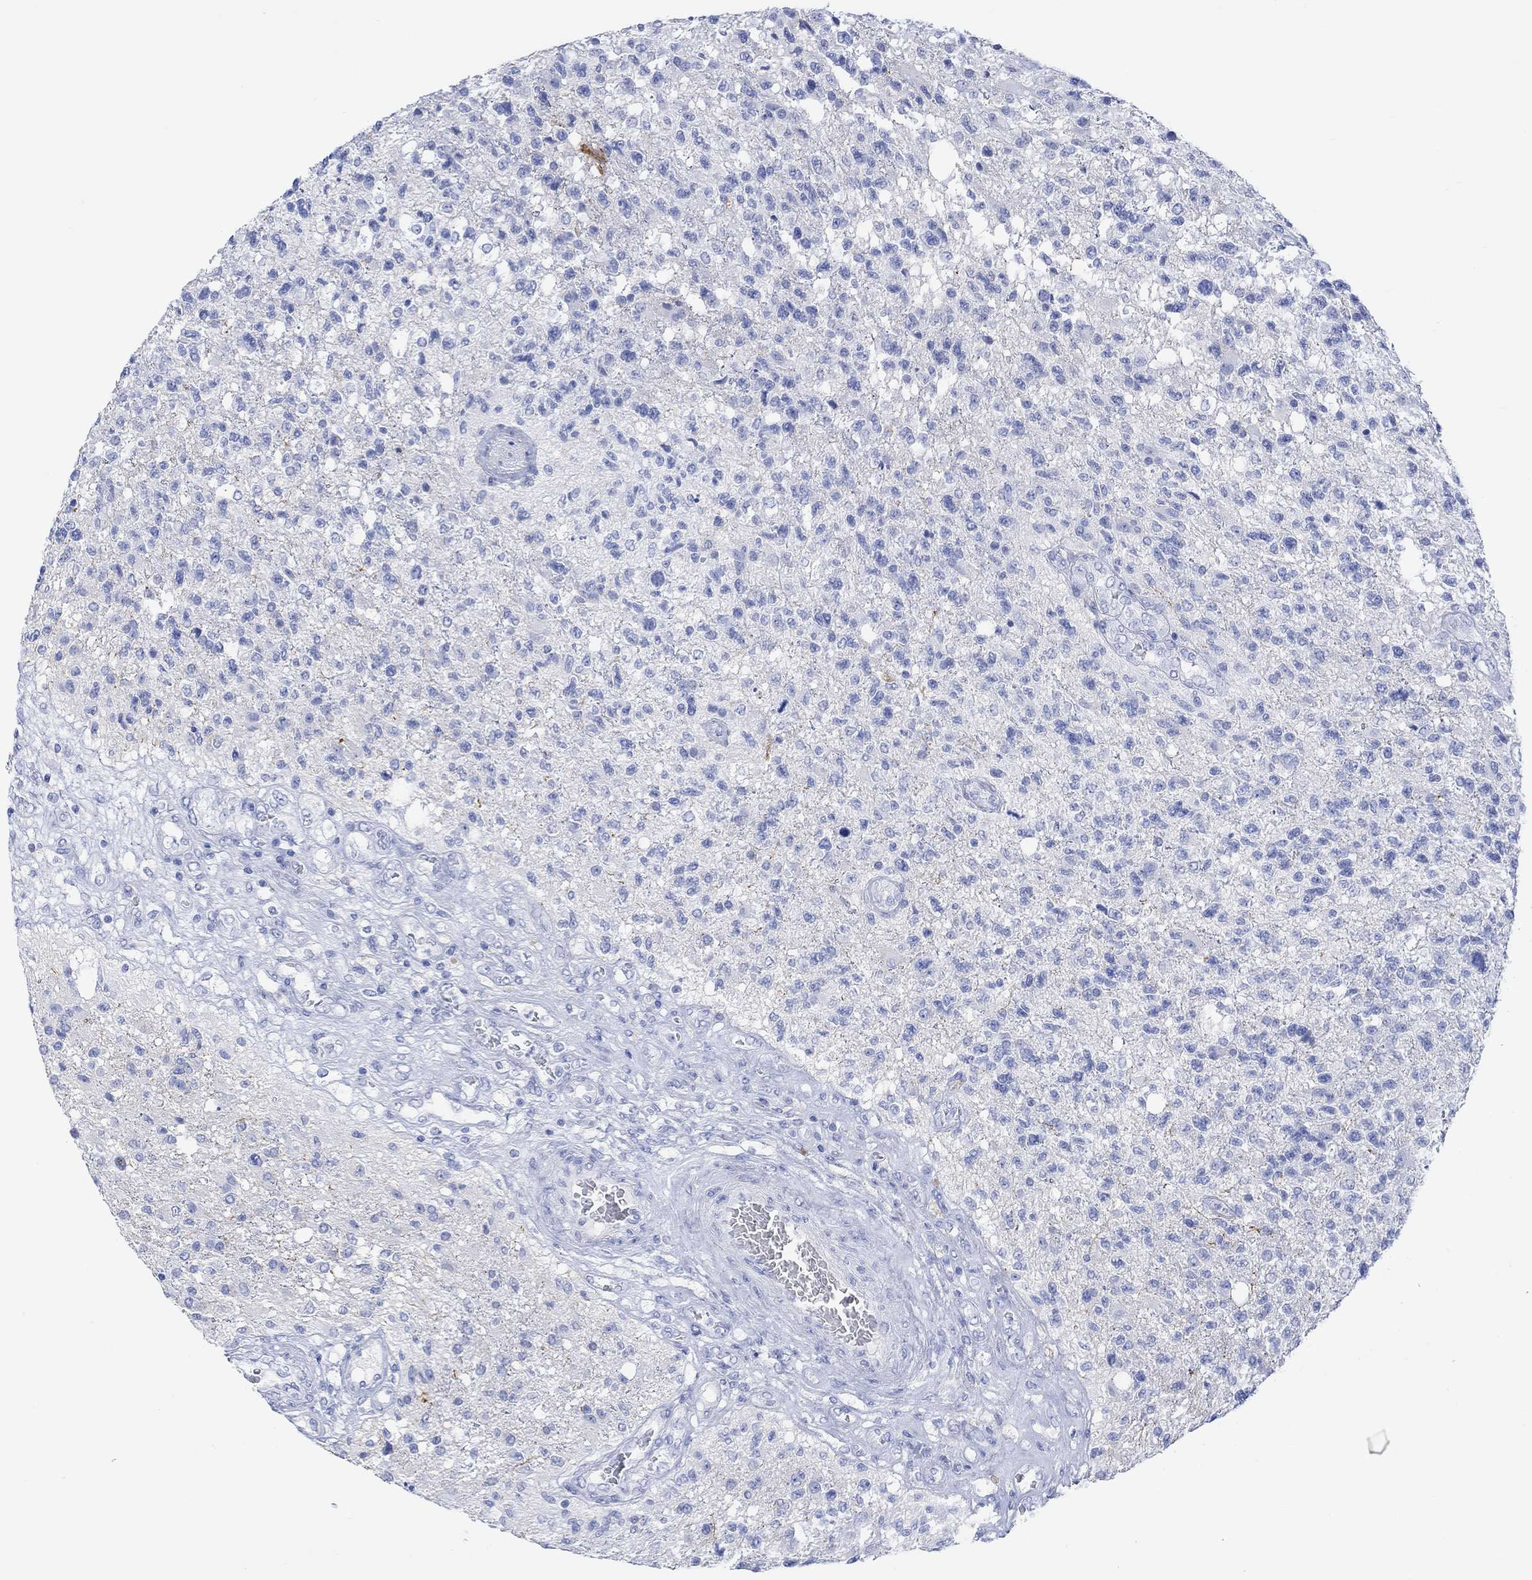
{"staining": {"intensity": "negative", "quantity": "none", "location": "none"}, "tissue": "glioma", "cell_type": "Tumor cells", "image_type": "cancer", "snomed": [{"axis": "morphology", "description": "Glioma, malignant, High grade"}, {"axis": "topography", "description": "Brain"}], "caption": "An image of human glioma is negative for staining in tumor cells. Brightfield microscopy of IHC stained with DAB (brown) and hematoxylin (blue), captured at high magnification.", "gene": "CALCA", "patient": {"sex": "male", "age": 56}}